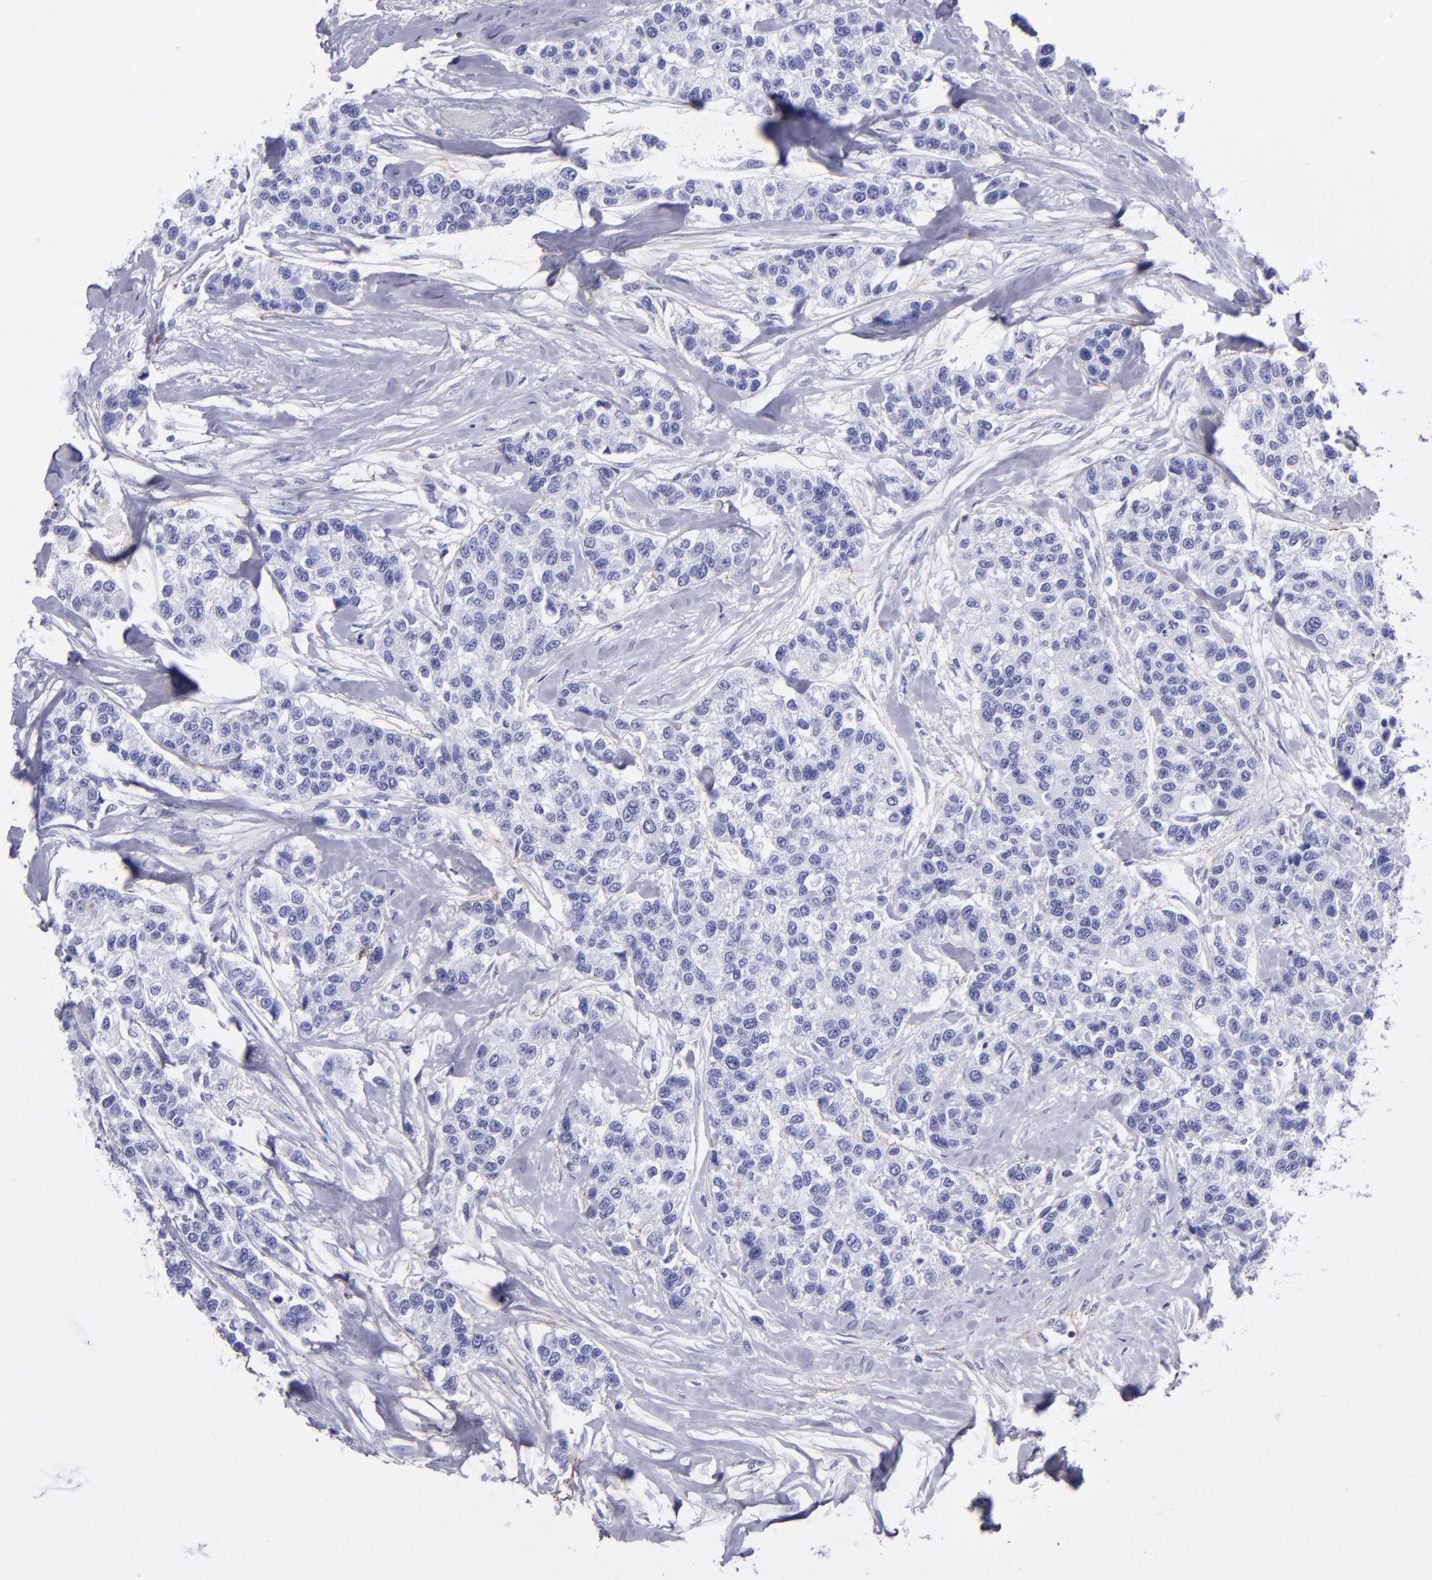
{"staining": {"intensity": "negative", "quantity": "none", "location": "none"}, "tissue": "breast cancer", "cell_type": "Tumor cells", "image_type": "cancer", "snomed": [{"axis": "morphology", "description": "Duct carcinoma"}, {"axis": "topography", "description": "Breast"}], "caption": "This micrograph is of breast invasive ductal carcinoma stained with immunohistochemistry (IHC) to label a protein in brown with the nuclei are counter-stained blue. There is no expression in tumor cells.", "gene": "EFCAB13", "patient": {"sex": "female", "age": 51}}